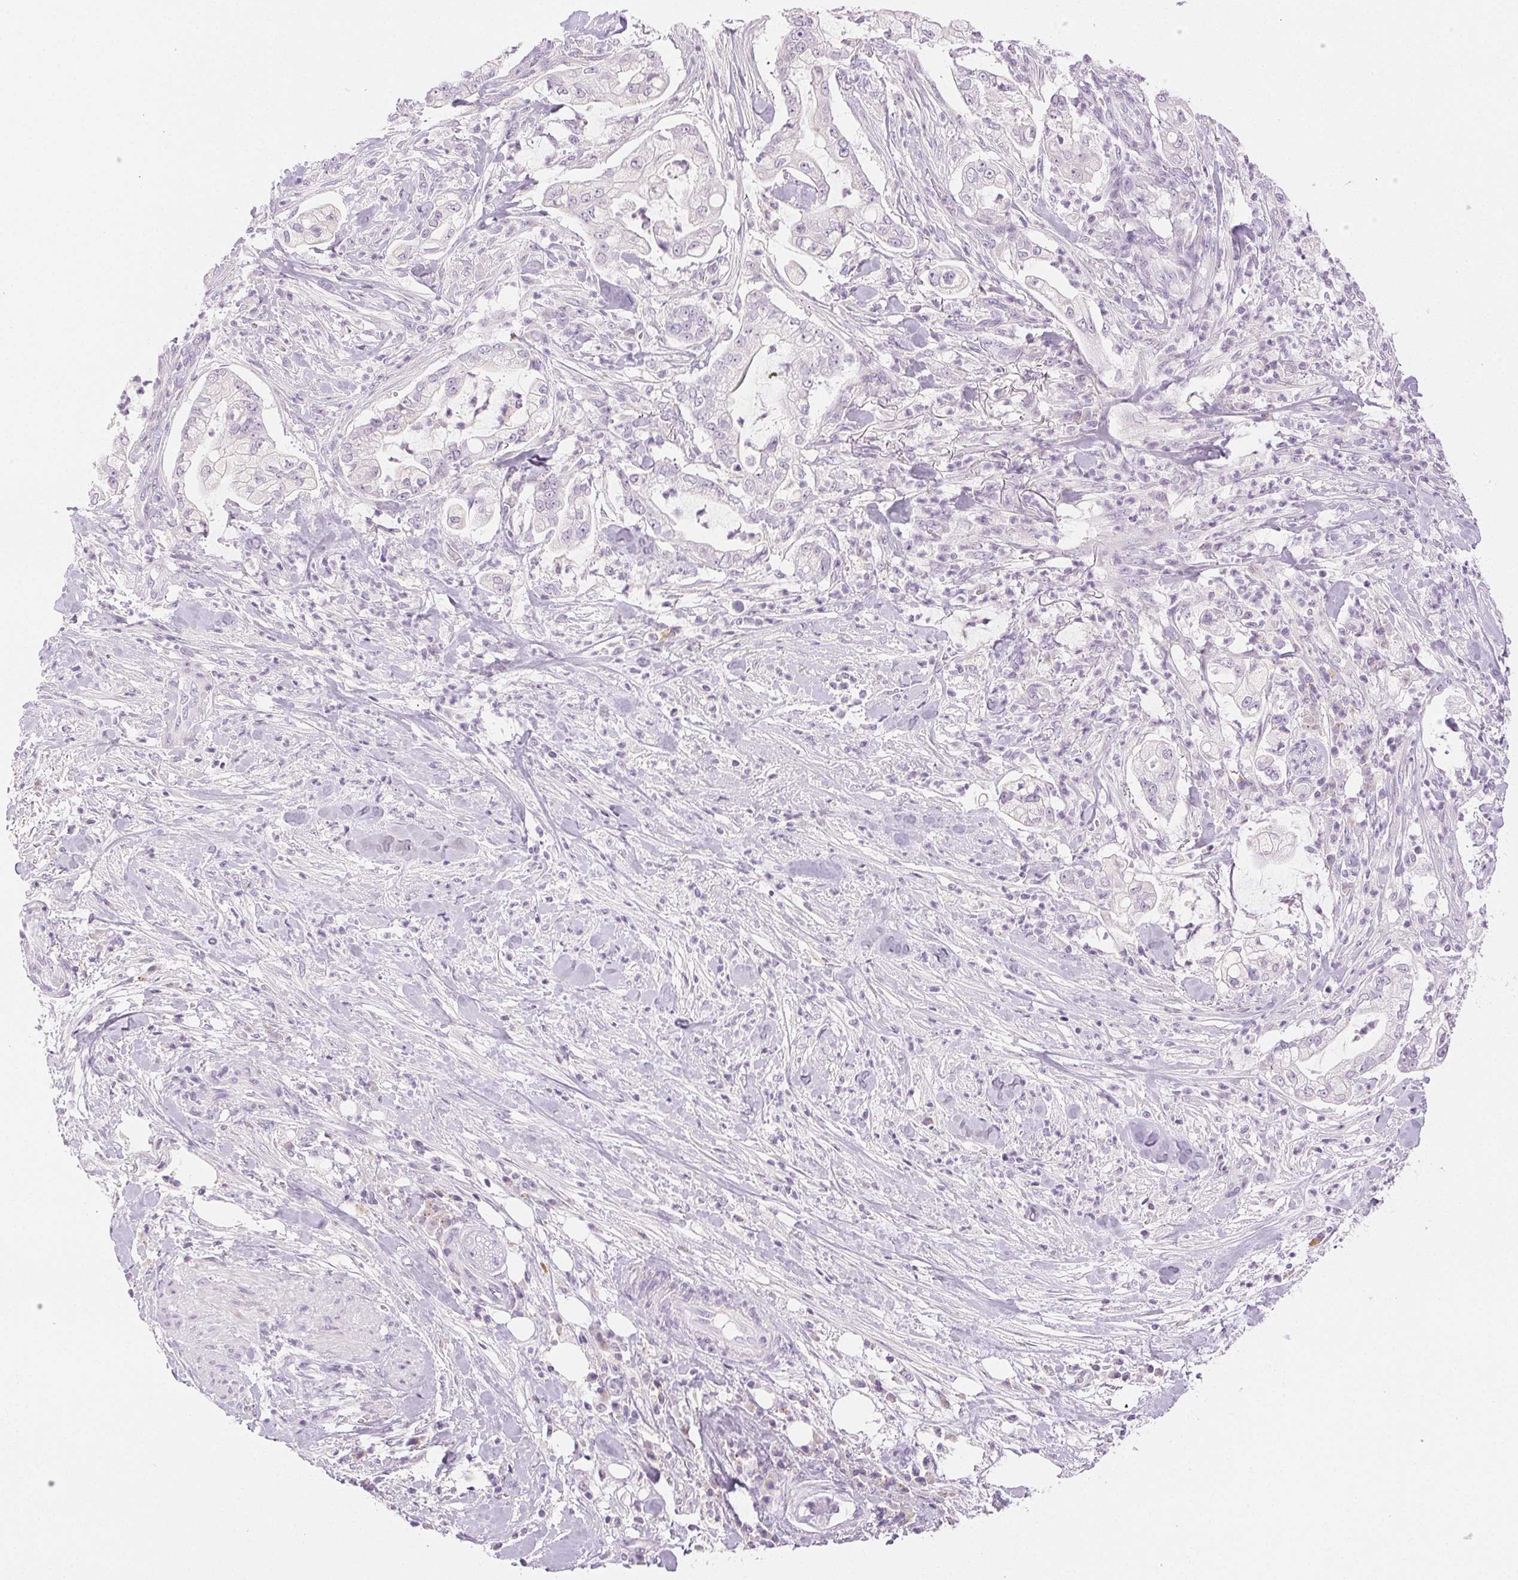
{"staining": {"intensity": "negative", "quantity": "none", "location": "none"}, "tissue": "pancreatic cancer", "cell_type": "Tumor cells", "image_type": "cancer", "snomed": [{"axis": "morphology", "description": "Adenocarcinoma, NOS"}, {"axis": "topography", "description": "Pancreas"}], "caption": "Protein analysis of adenocarcinoma (pancreatic) exhibits no significant expression in tumor cells. (IHC, brightfield microscopy, high magnification).", "gene": "SLC5A2", "patient": {"sex": "female", "age": 69}}